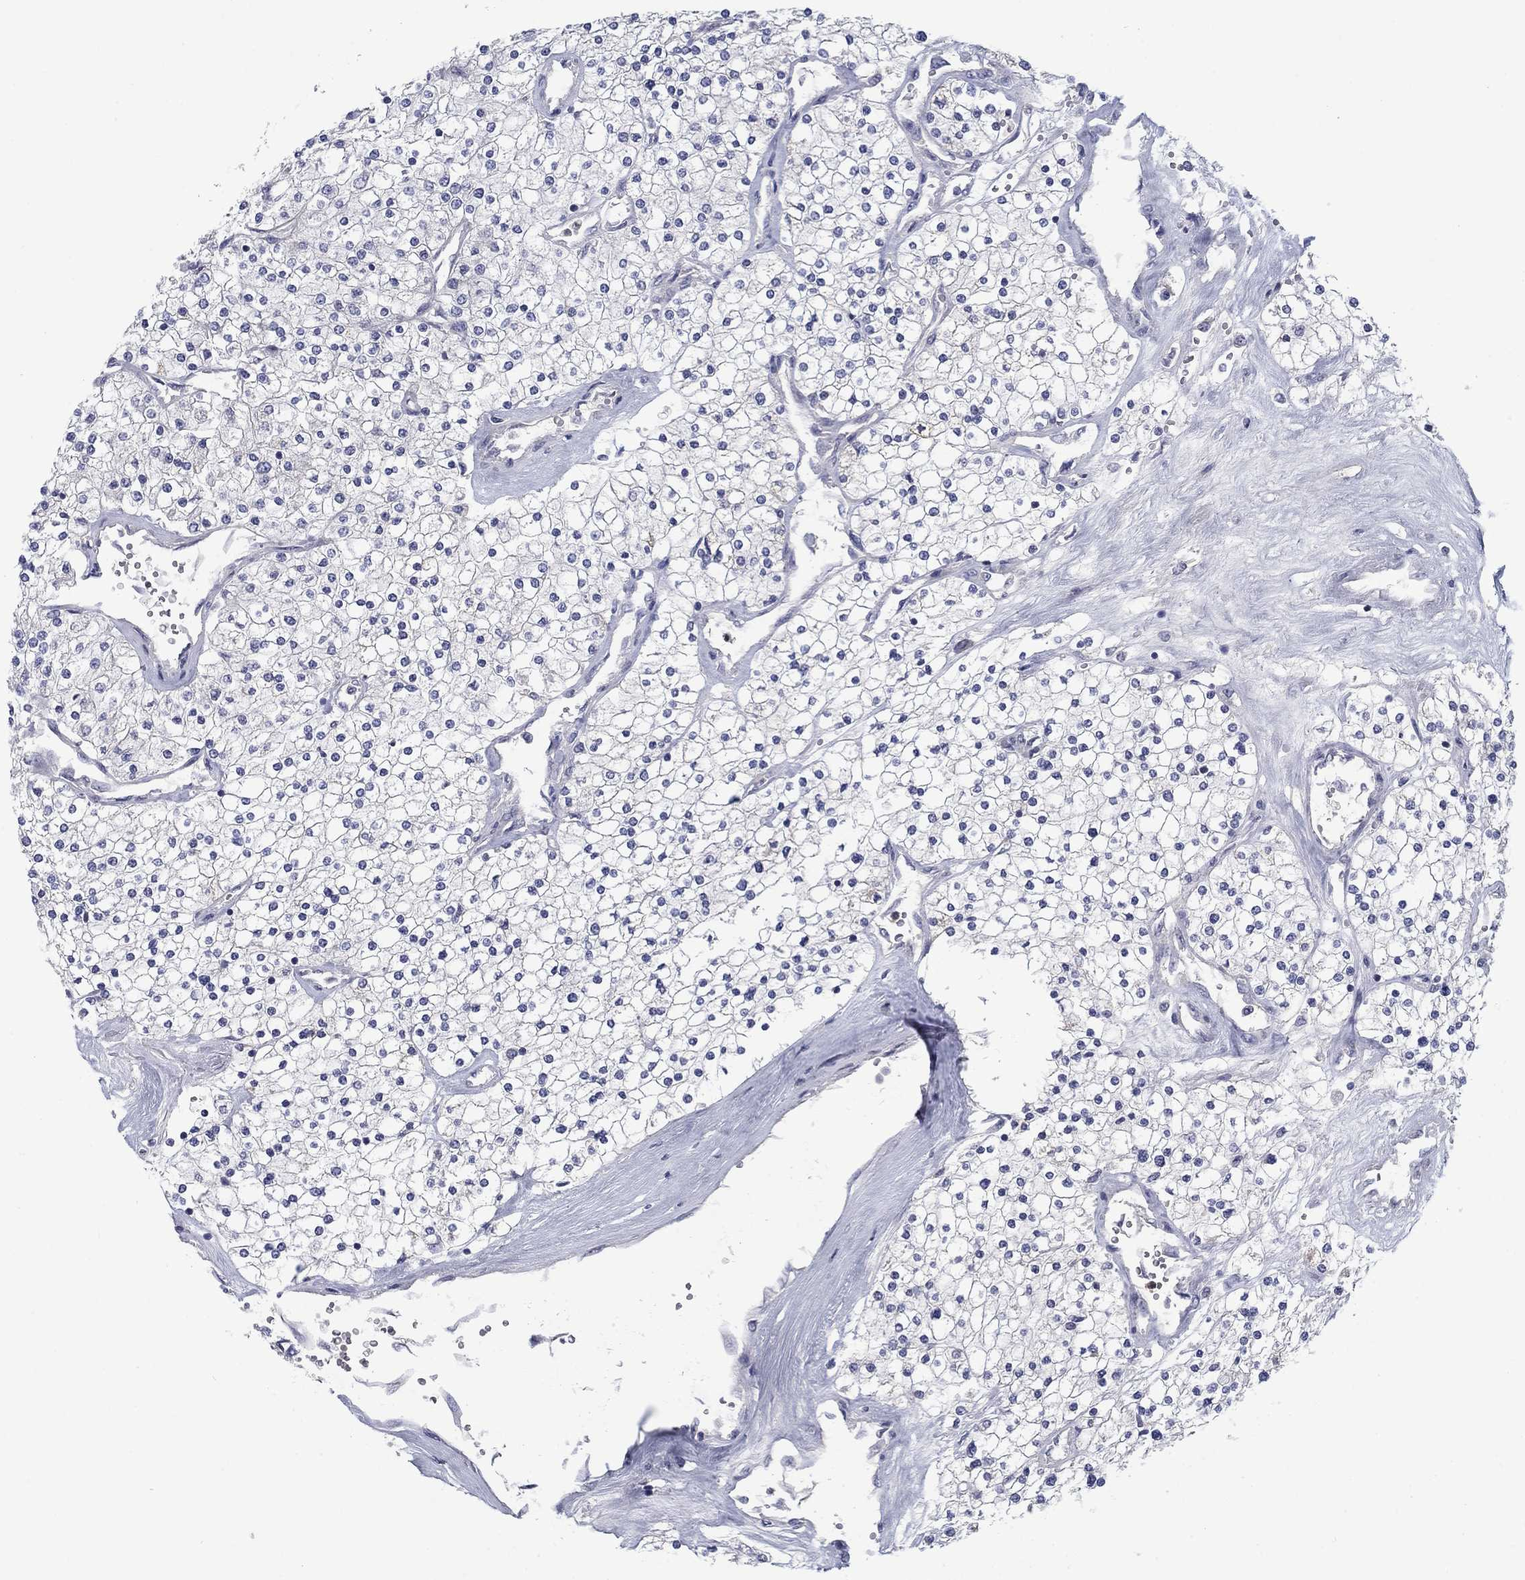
{"staining": {"intensity": "negative", "quantity": "none", "location": "none"}, "tissue": "renal cancer", "cell_type": "Tumor cells", "image_type": "cancer", "snomed": [{"axis": "morphology", "description": "Adenocarcinoma, NOS"}, {"axis": "topography", "description": "Kidney"}], "caption": "Adenocarcinoma (renal) stained for a protein using immunohistochemistry (IHC) shows no positivity tumor cells.", "gene": "KIF15", "patient": {"sex": "male", "age": 80}}